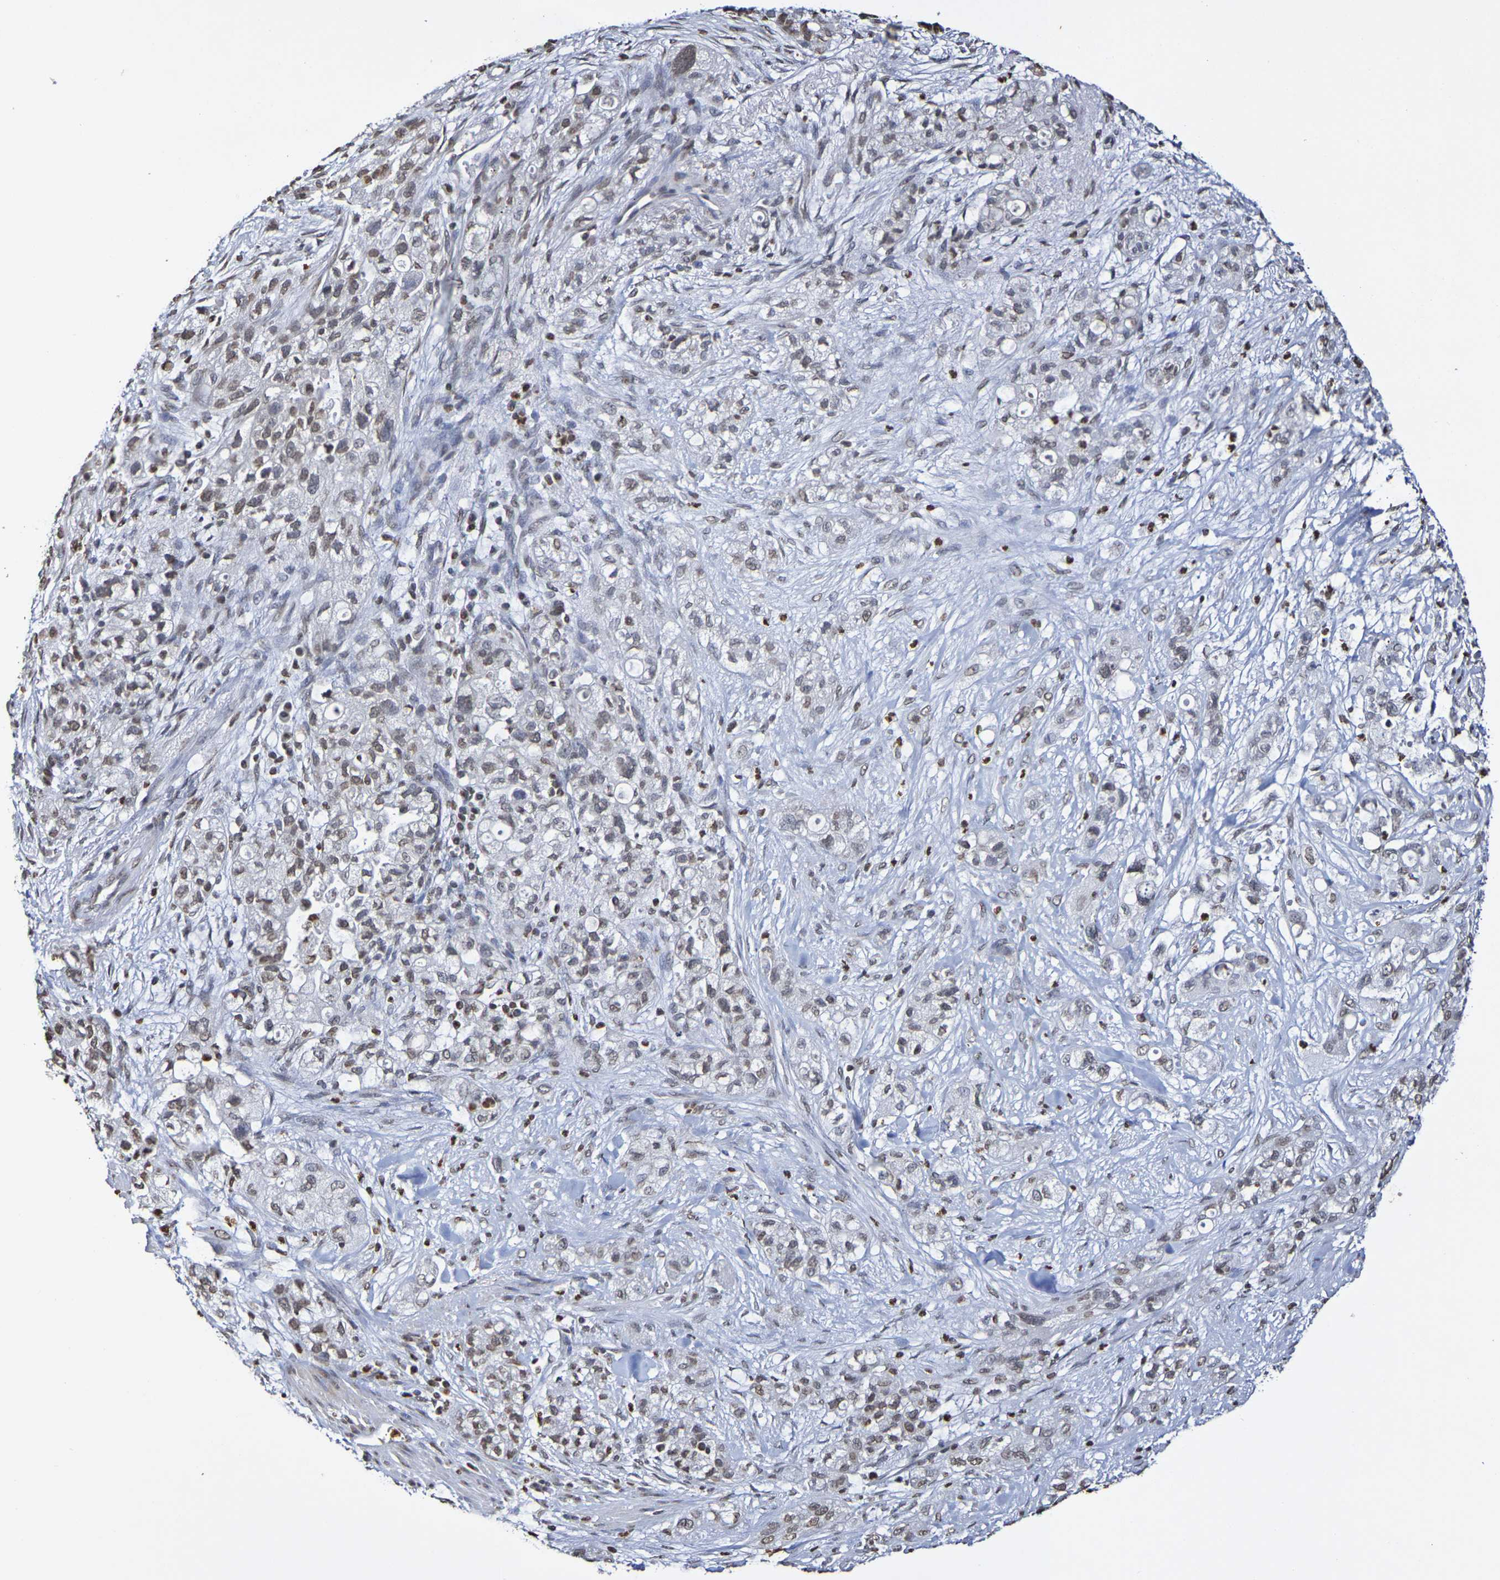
{"staining": {"intensity": "weak", "quantity": "<25%", "location": "nuclear"}, "tissue": "pancreatic cancer", "cell_type": "Tumor cells", "image_type": "cancer", "snomed": [{"axis": "morphology", "description": "Adenocarcinoma, NOS"}, {"axis": "topography", "description": "Pancreas"}], "caption": "Histopathology image shows no protein expression in tumor cells of pancreatic adenocarcinoma tissue. Nuclei are stained in blue.", "gene": "ATF4", "patient": {"sex": "female", "age": 78}}